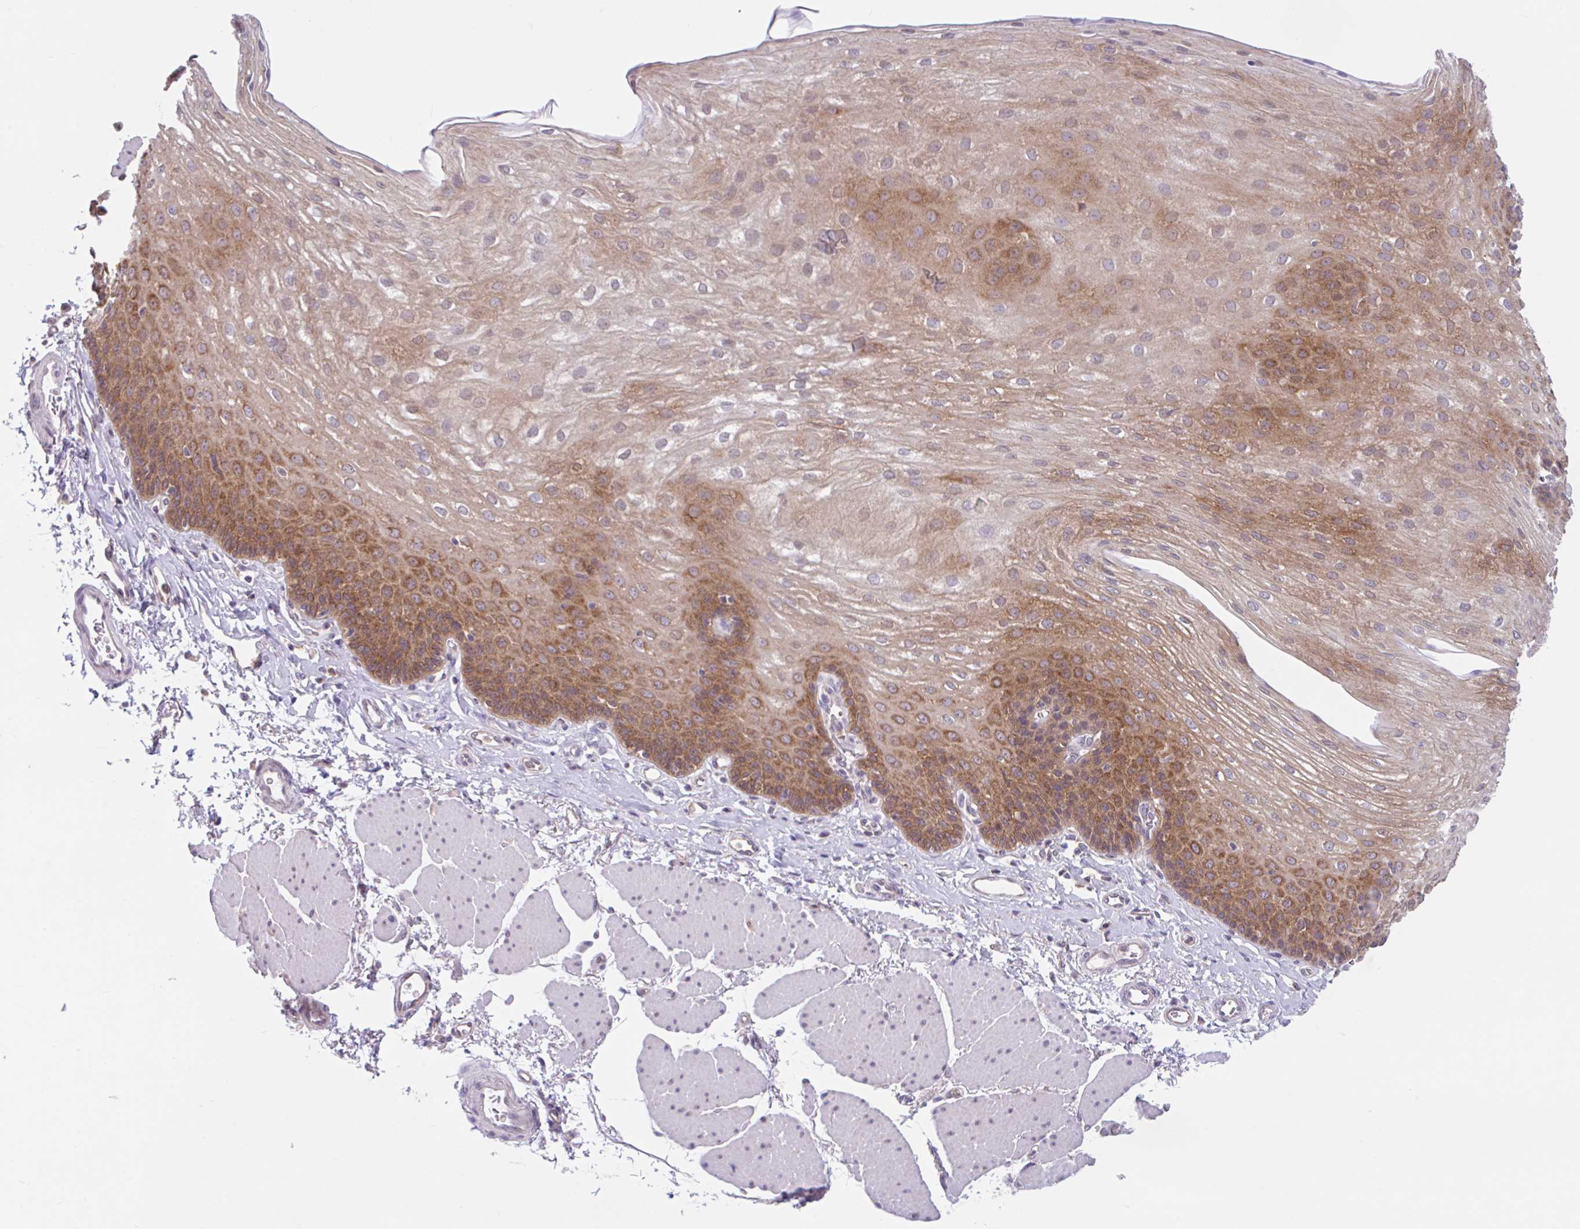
{"staining": {"intensity": "moderate", "quantity": ">75%", "location": "cytoplasmic/membranous"}, "tissue": "esophagus", "cell_type": "Squamous epithelial cells", "image_type": "normal", "snomed": [{"axis": "morphology", "description": "Normal tissue, NOS"}, {"axis": "topography", "description": "Esophagus"}], "caption": "Squamous epithelial cells demonstrate moderate cytoplasmic/membranous positivity in about >75% of cells in benign esophagus. The staining was performed using DAB (3,3'-diaminobenzidine), with brown indicating positive protein expression. Nuclei are stained blue with hematoxylin.", "gene": "RALBP1", "patient": {"sex": "female", "age": 81}}